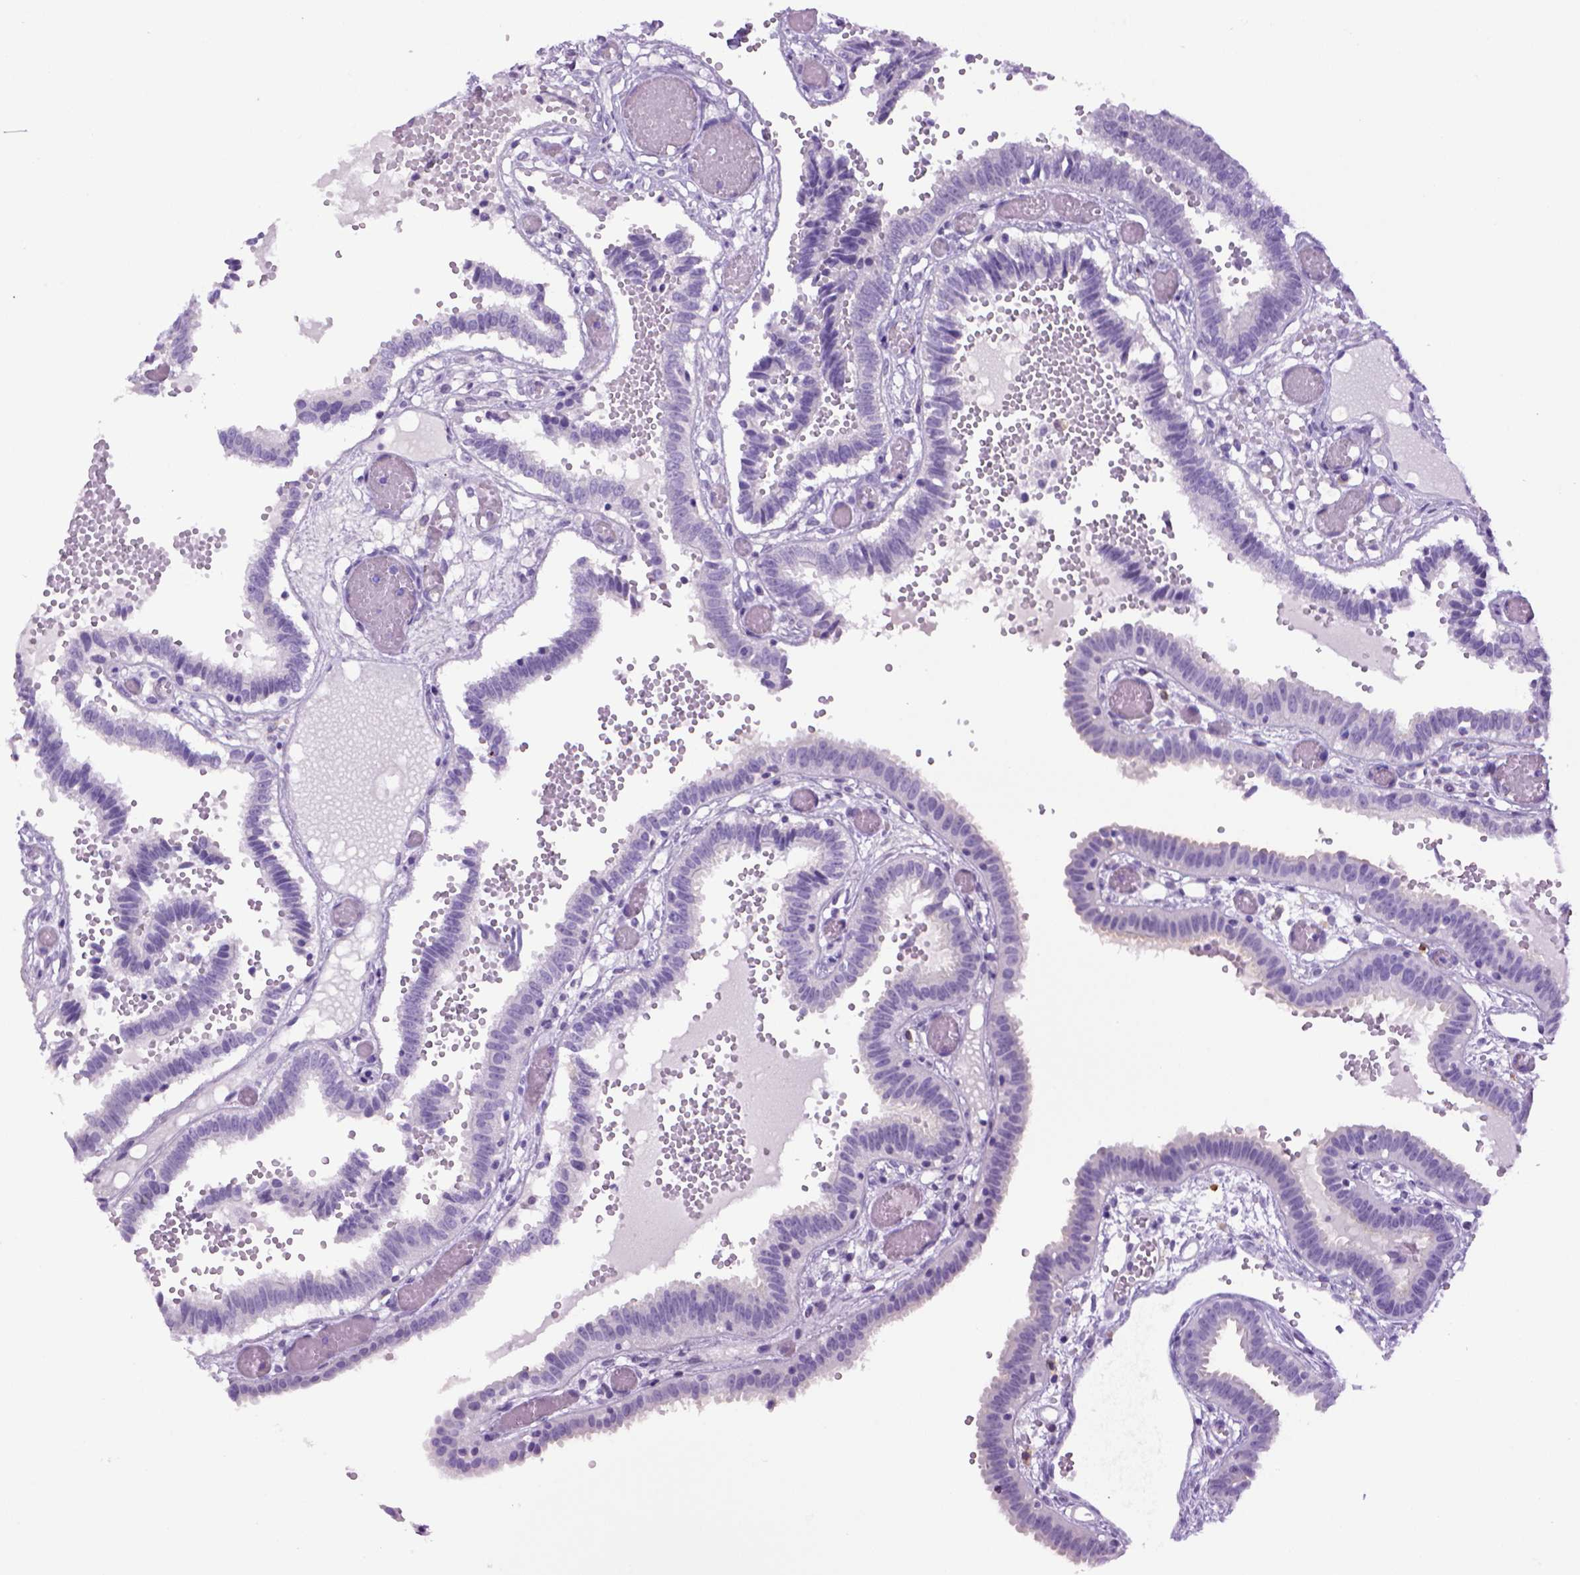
{"staining": {"intensity": "negative", "quantity": "none", "location": "none"}, "tissue": "fallopian tube", "cell_type": "Glandular cells", "image_type": "normal", "snomed": [{"axis": "morphology", "description": "Normal tissue, NOS"}, {"axis": "topography", "description": "Fallopian tube"}], "caption": "This micrograph is of normal fallopian tube stained with IHC to label a protein in brown with the nuclei are counter-stained blue. There is no expression in glandular cells.", "gene": "SGCG", "patient": {"sex": "female", "age": 37}}